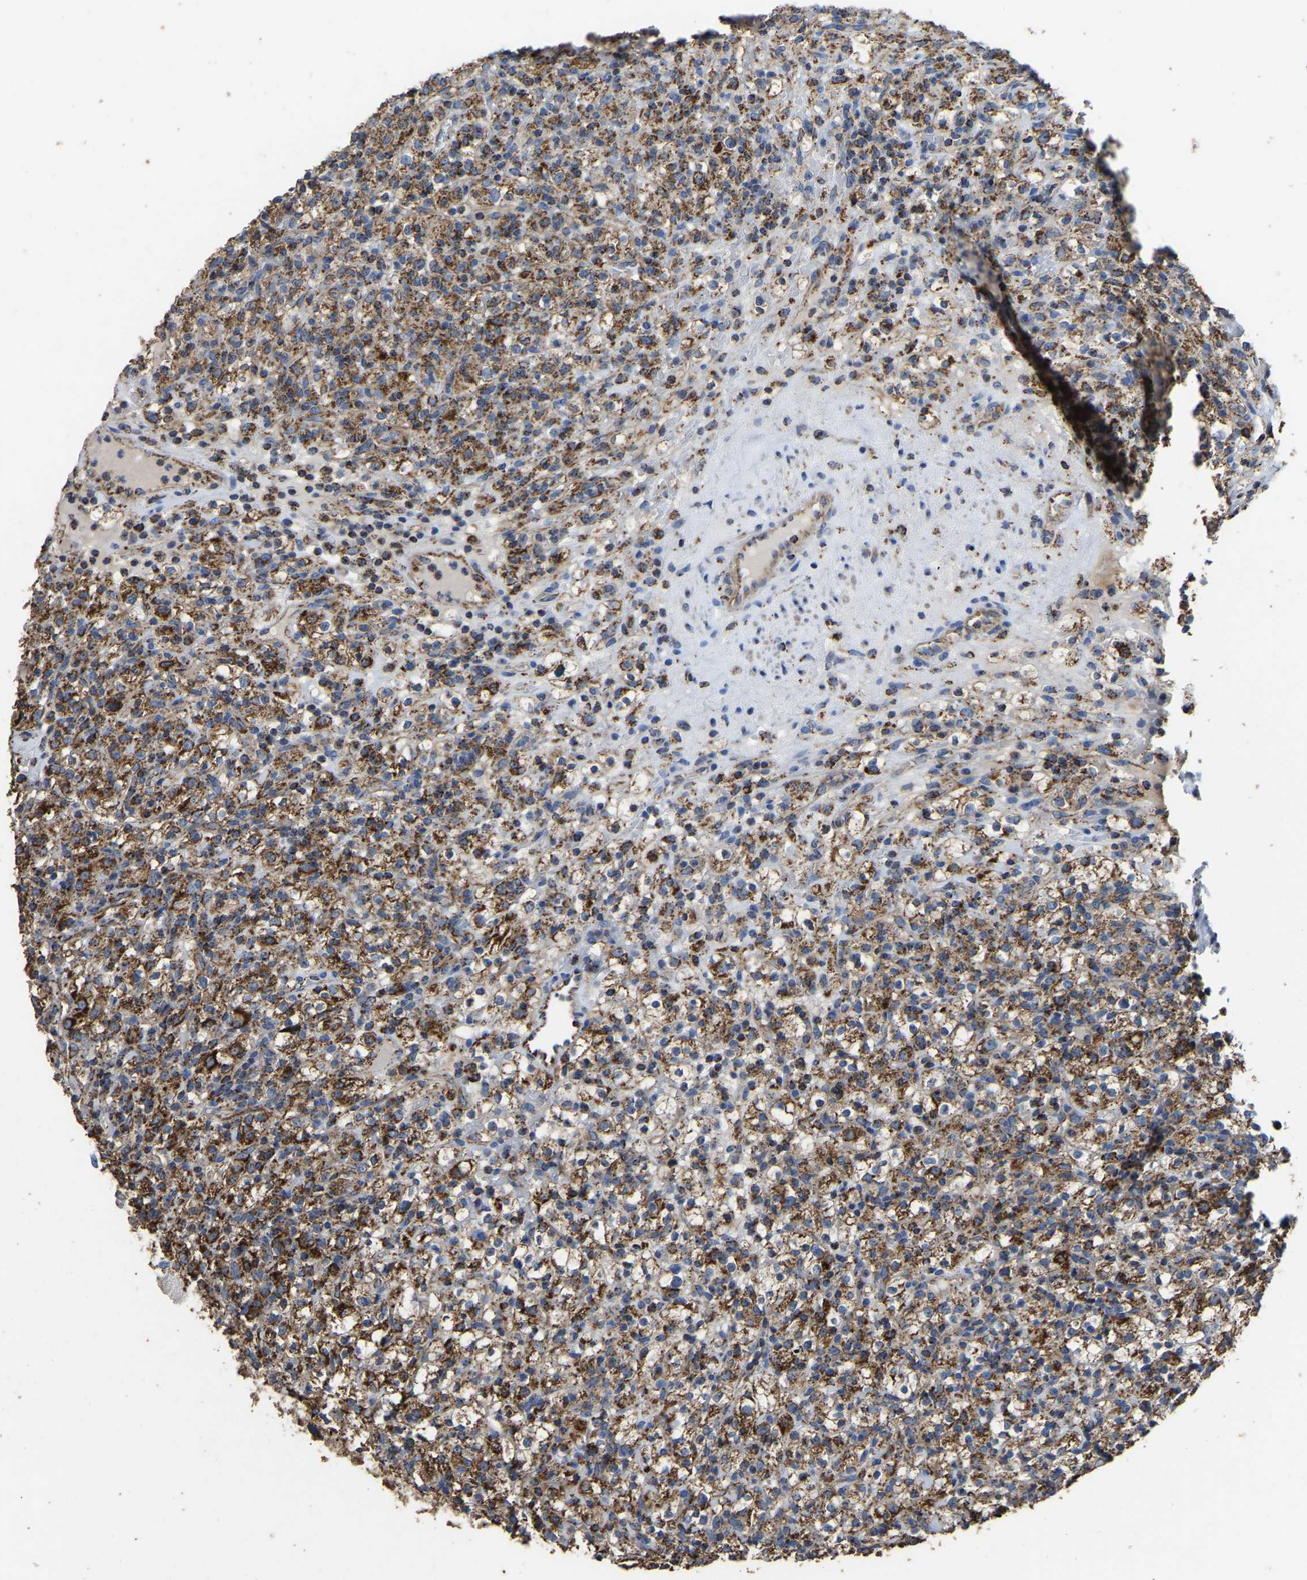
{"staining": {"intensity": "strong", "quantity": ">75%", "location": "cytoplasmic/membranous"}, "tissue": "renal cancer", "cell_type": "Tumor cells", "image_type": "cancer", "snomed": [{"axis": "morphology", "description": "Normal tissue, NOS"}, {"axis": "morphology", "description": "Adenocarcinoma, NOS"}, {"axis": "topography", "description": "Kidney"}], "caption": "This is a micrograph of IHC staining of renal adenocarcinoma, which shows strong expression in the cytoplasmic/membranous of tumor cells.", "gene": "ETFA", "patient": {"sex": "female", "age": 72}}